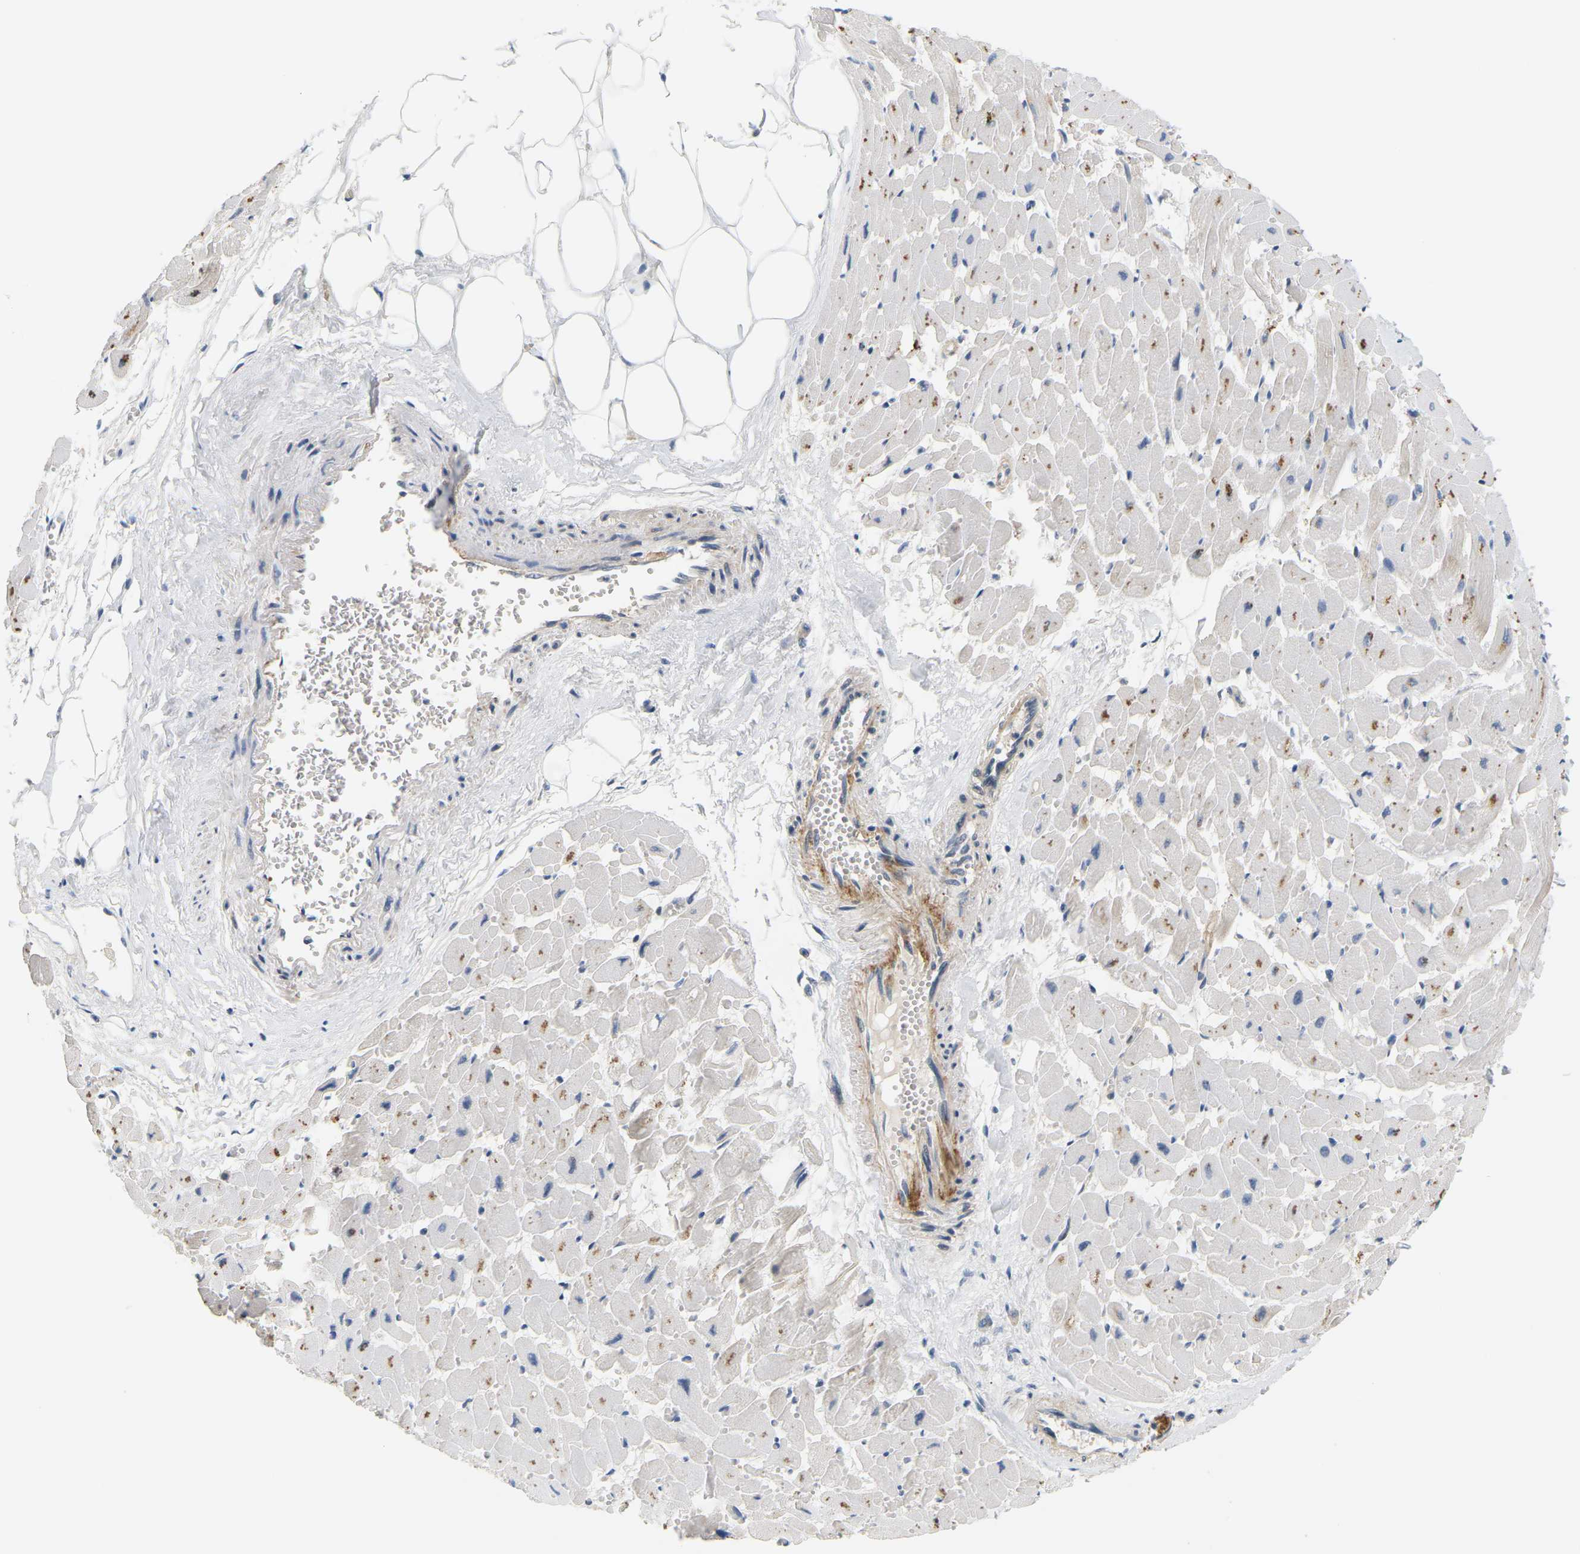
{"staining": {"intensity": "moderate", "quantity": "<25%", "location": "cytoplasmic/membranous"}, "tissue": "heart muscle", "cell_type": "Cardiomyocytes", "image_type": "normal", "snomed": [{"axis": "morphology", "description": "Normal tissue, NOS"}, {"axis": "topography", "description": "Heart"}], "caption": "Moderate cytoplasmic/membranous expression for a protein is identified in approximately <25% of cardiomyocytes of normal heart muscle using immunohistochemistry.", "gene": "EVA1C", "patient": {"sex": "female", "age": 19}}